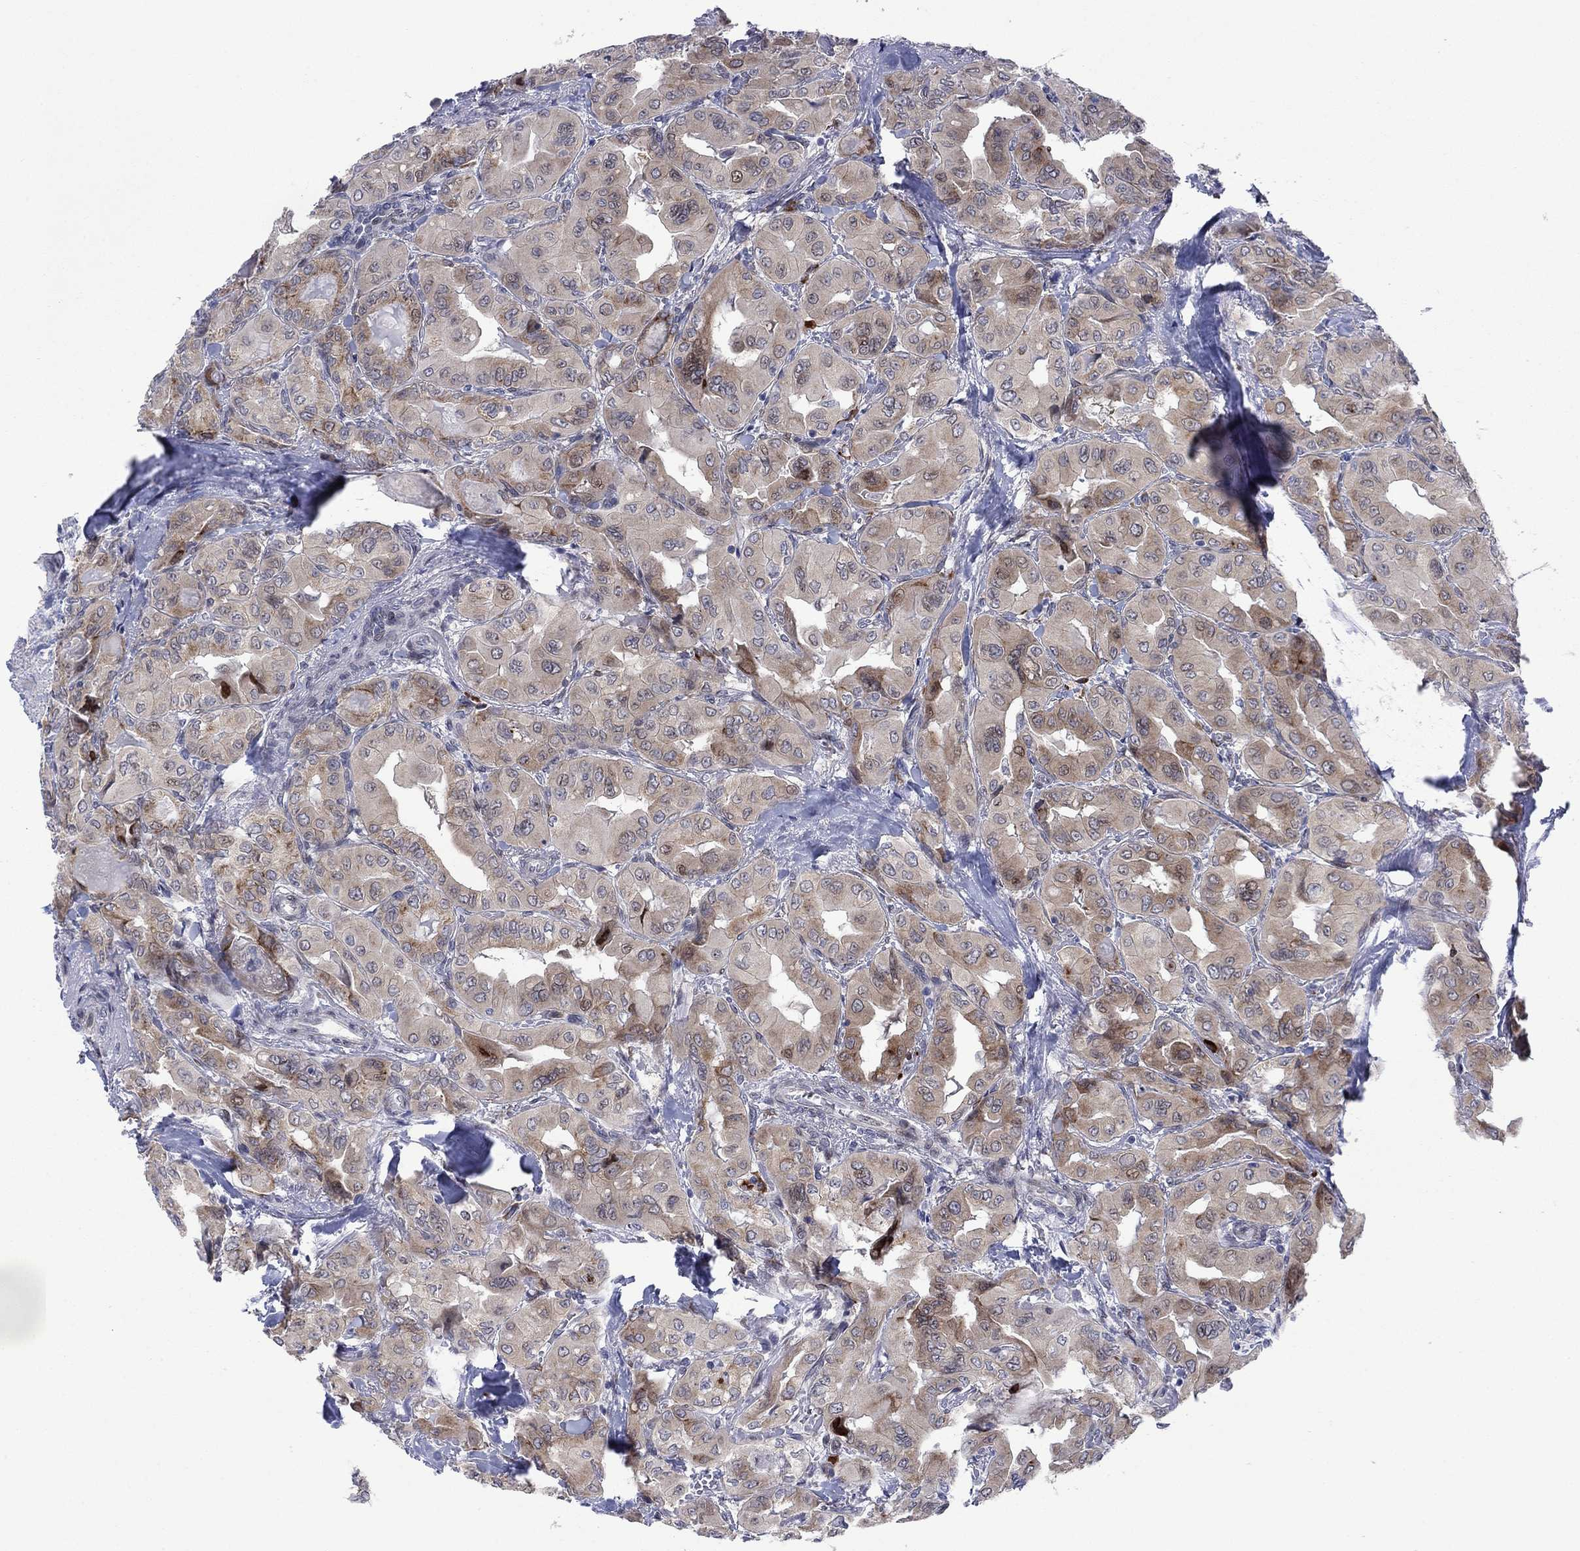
{"staining": {"intensity": "moderate", "quantity": "25%-75%", "location": "cytoplasmic/membranous"}, "tissue": "thyroid cancer", "cell_type": "Tumor cells", "image_type": "cancer", "snomed": [{"axis": "morphology", "description": "Normal tissue, NOS"}, {"axis": "morphology", "description": "Papillary adenocarcinoma, NOS"}, {"axis": "topography", "description": "Thyroid gland"}], "caption": "IHC image of neoplastic tissue: human papillary adenocarcinoma (thyroid) stained using immunohistochemistry (IHC) demonstrates medium levels of moderate protein expression localized specifically in the cytoplasmic/membranous of tumor cells, appearing as a cytoplasmic/membranous brown color.", "gene": "TTC21B", "patient": {"sex": "female", "age": 66}}